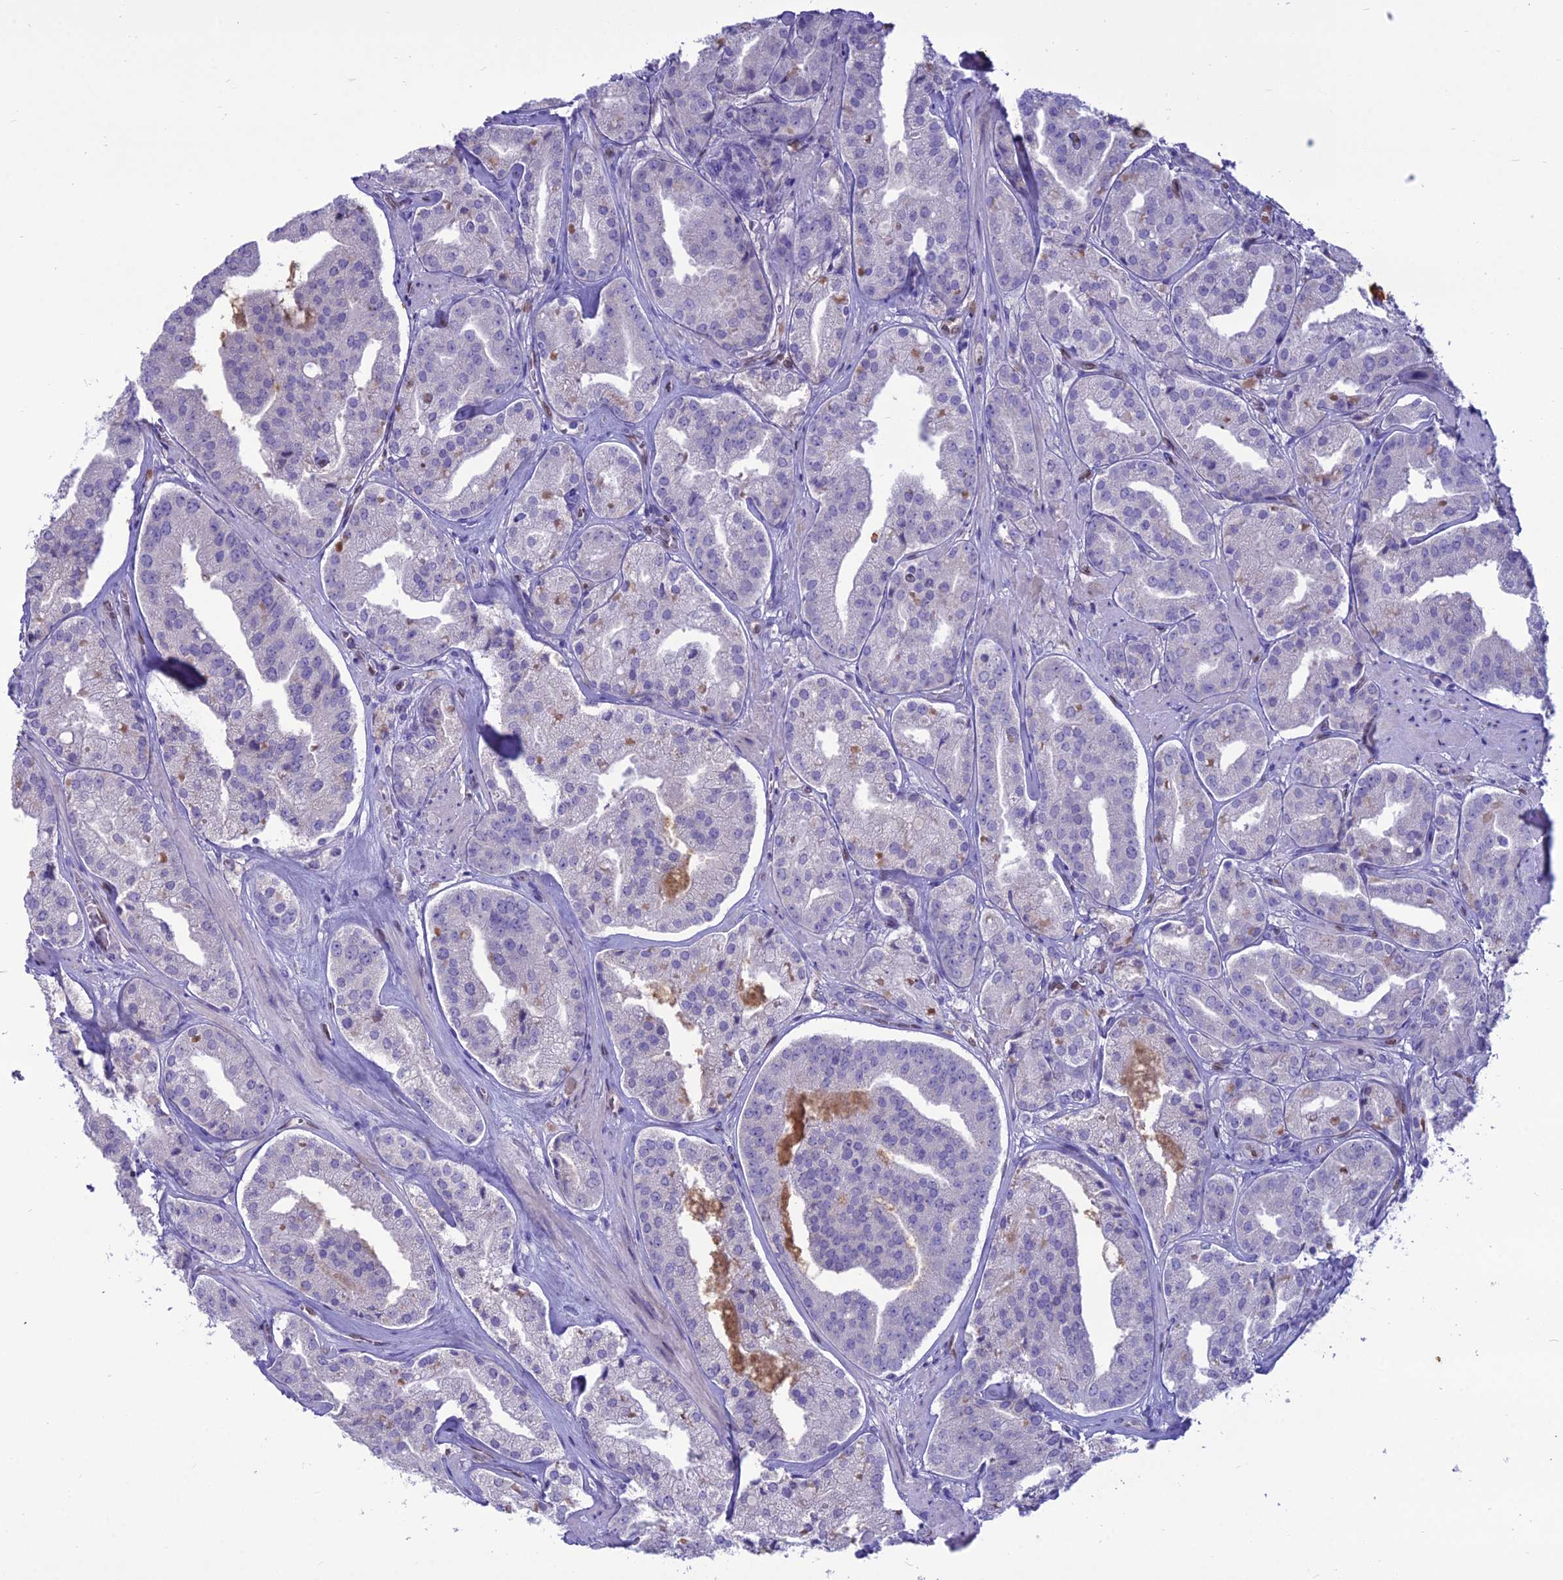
{"staining": {"intensity": "negative", "quantity": "none", "location": "none"}, "tissue": "prostate cancer", "cell_type": "Tumor cells", "image_type": "cancer", "snomed": [{"axis": "morphology", "description": "Adenocarcinoma, High grade"}, {"axis": "topography", "description": "Prostate"}], "caption": "Tumor cells are negative for protein expression in human prostate cancer.", "gene": "NOVA2", "patient": {"sex": "male", "age": 63}}